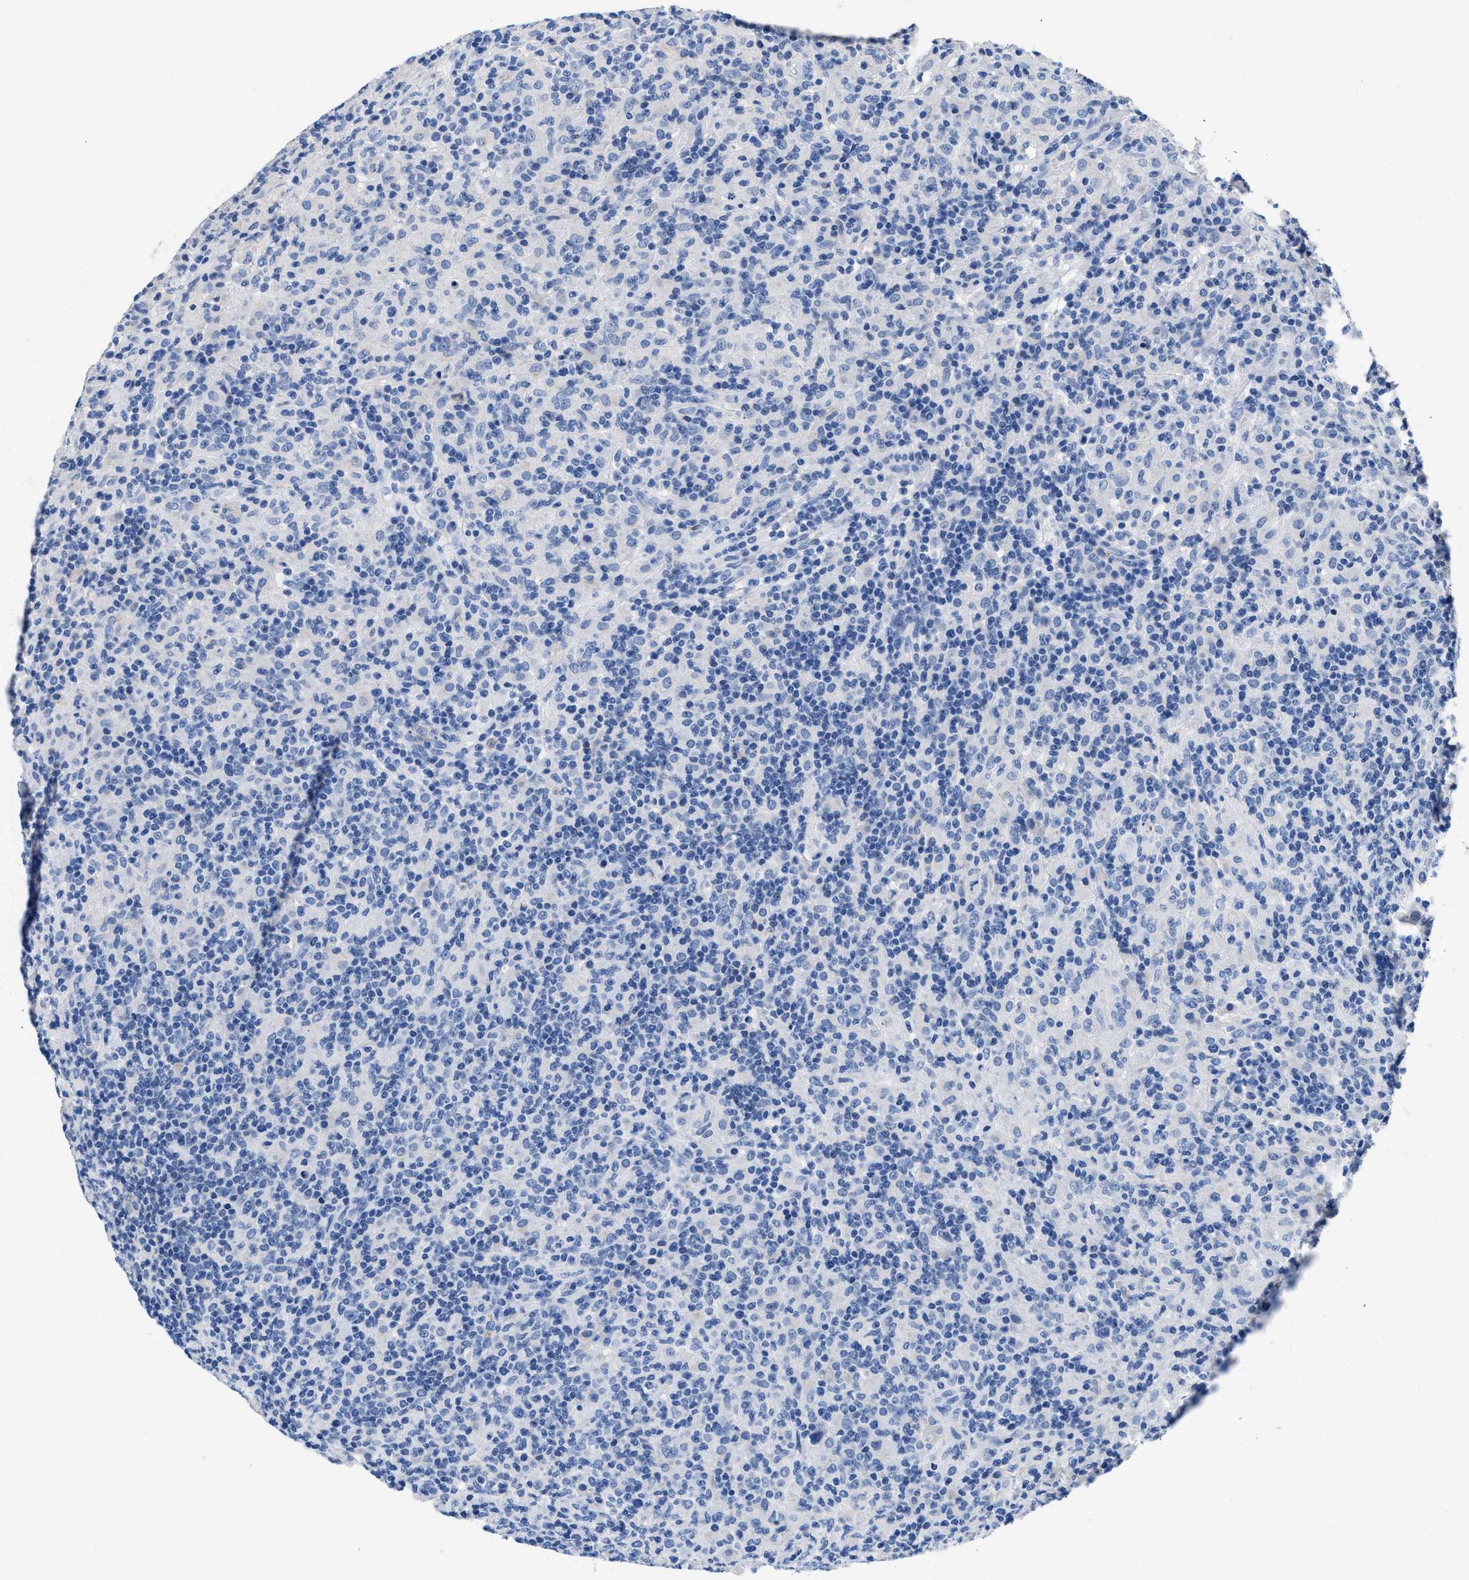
{"staining": {"intensity": "negative", "quantity": "none", "location": "none"}, "tissue": "lymphoma", "cell_type": "Tumor cells", "image_type": "cancer", "snomed": [{"axis": "morphology", "description": "Hodgkin's disease, NOS"}, {"axis": "topography", "description": "Lymph node"}], "caption": "Histopathology image shows no significant protein positivity in tumor cells of Hodgkin's disease.", "gene": "SLFN13", "patient": {"sex": "male", "age": 70}}